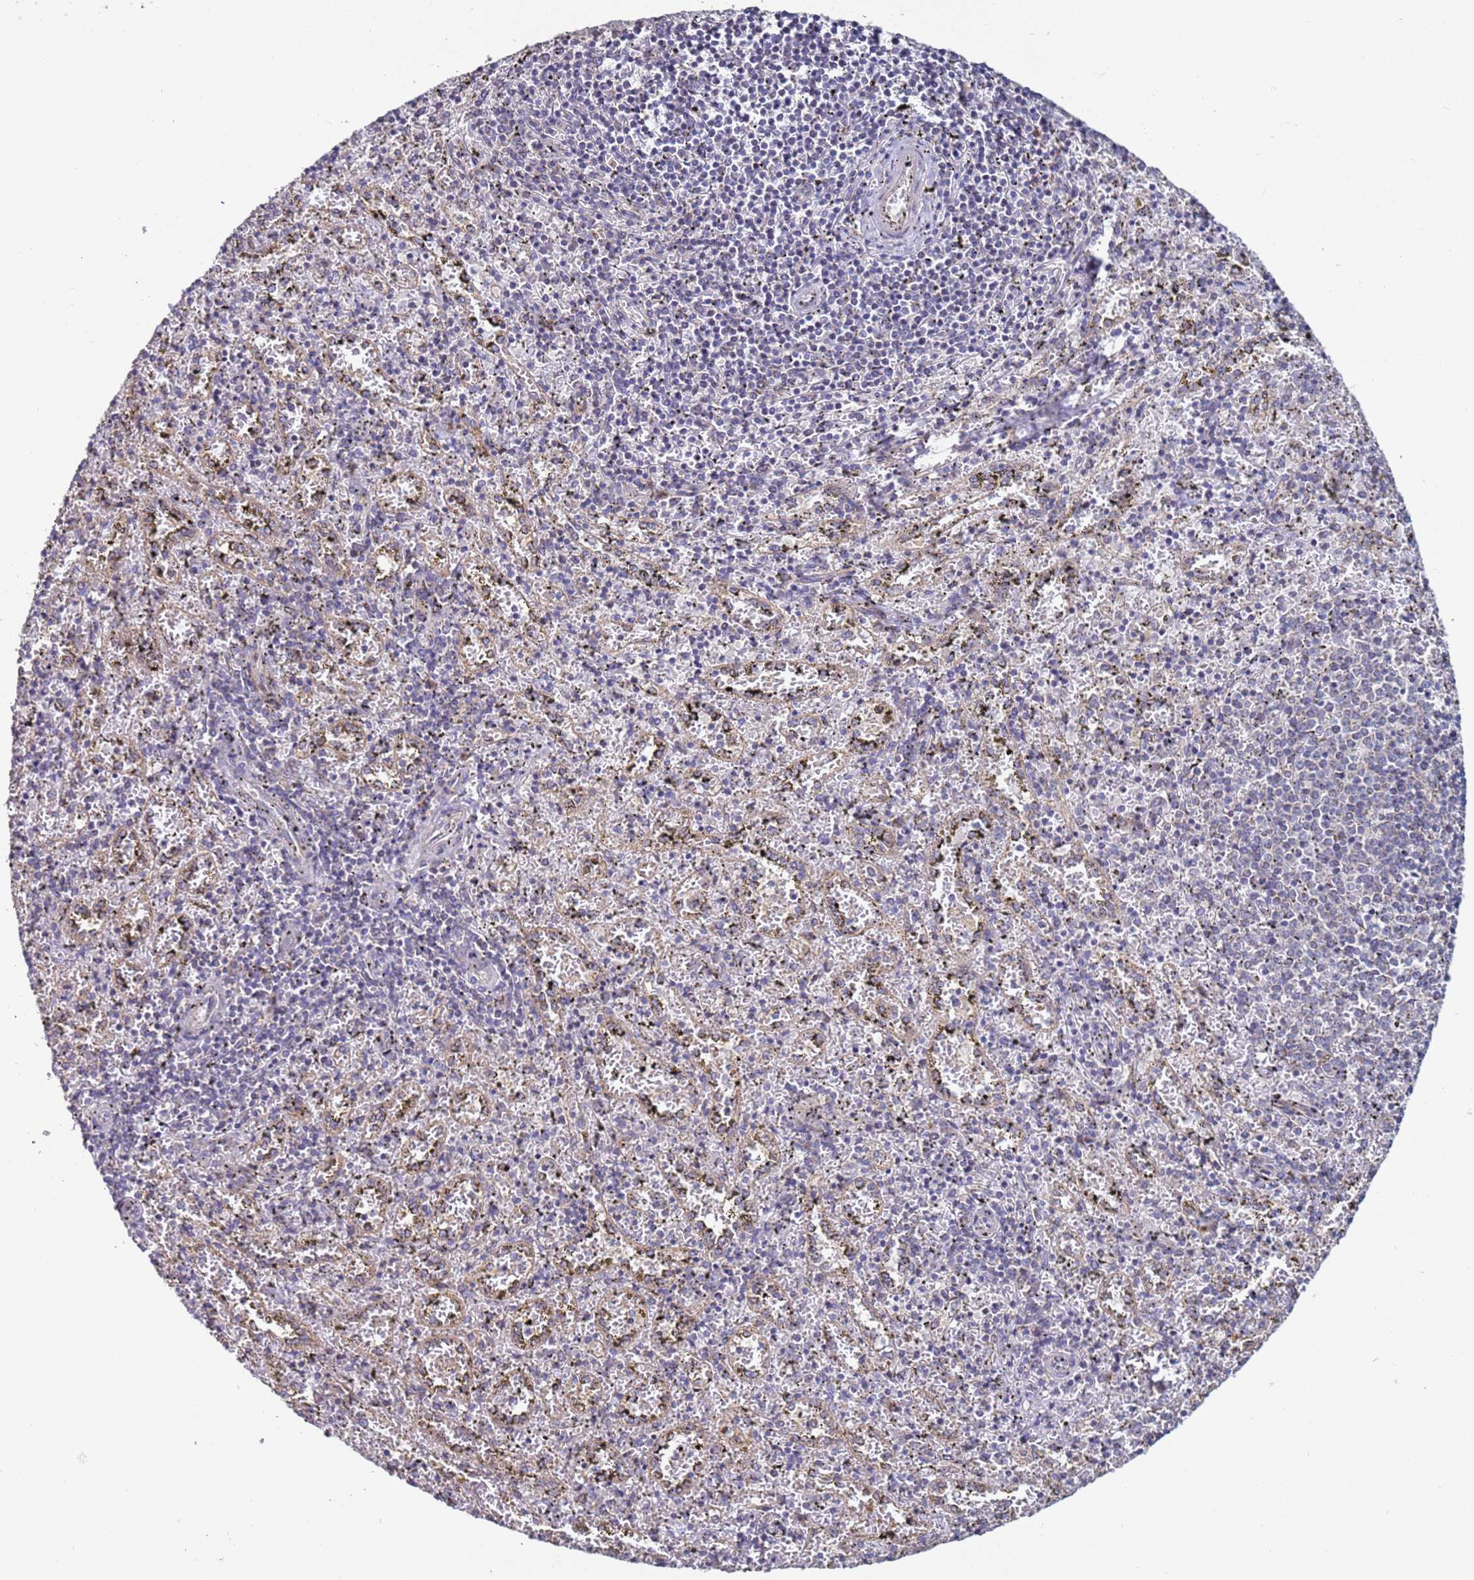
{"staining": {"intensity": "negative", "quantity": "none", "location": "none"}, "tissue": "spleen", "cell_type": "Cells in red pulp", "image_type": "normal", "snomed": [{"axis": "morphology", "description": "Normal tissue, NOS"}, {"axis": "topography", "description": "Spleen"}], "caption": "Spleen was stained to show a protein in brown. There is no significant staining in cells in red pulp. The staining is performed using DAB (3,3'-diaminobenzidine) brown chromogen with nuclei counter-stained in using hematoxylin.", "gene": "DIP2B", "patient": {"sex": "male", "age": 11}}